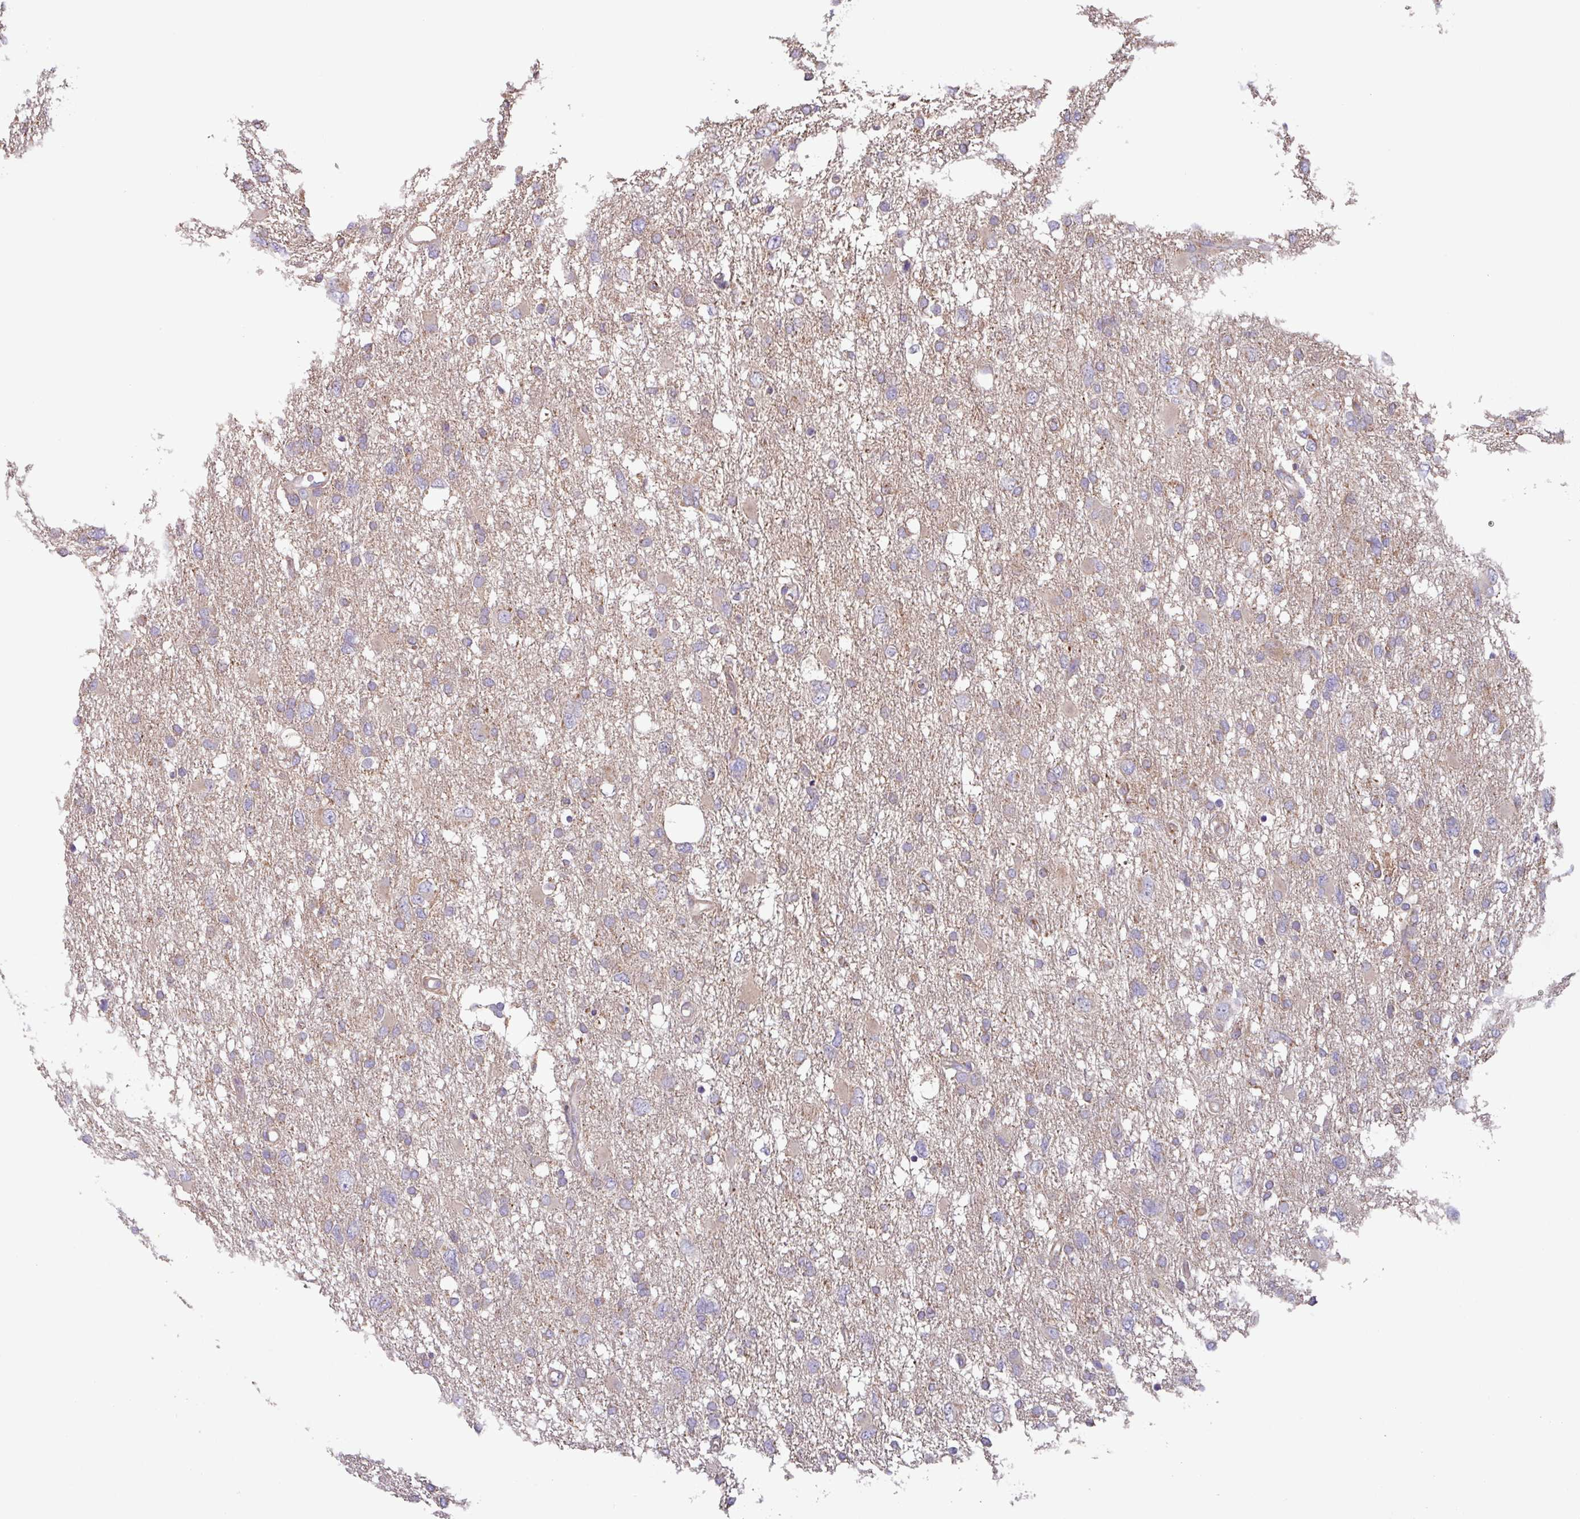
{"staining": {"intensity": "weak", "quantity": "<25%", "location": "cytoplasmic/membranous"}, "tissue": "glioma", "cell_type": "Tumor cells", "image_type": "cancer", "snomed": [{"axis": "morphology", "description": "Glioma, malignant, High grade"}, {"axis": "topography", "description": "Brain"}], "caption": "Protein analysis of glioma displays no significant positivity in tumor cells. (Stains: DAB IHC with hematoxylin counter stain, Microscopy: brightfield microscopy at high magnification).", "gene": "PLEKHD1", "patient": {"sex": "male", "age": 61}}